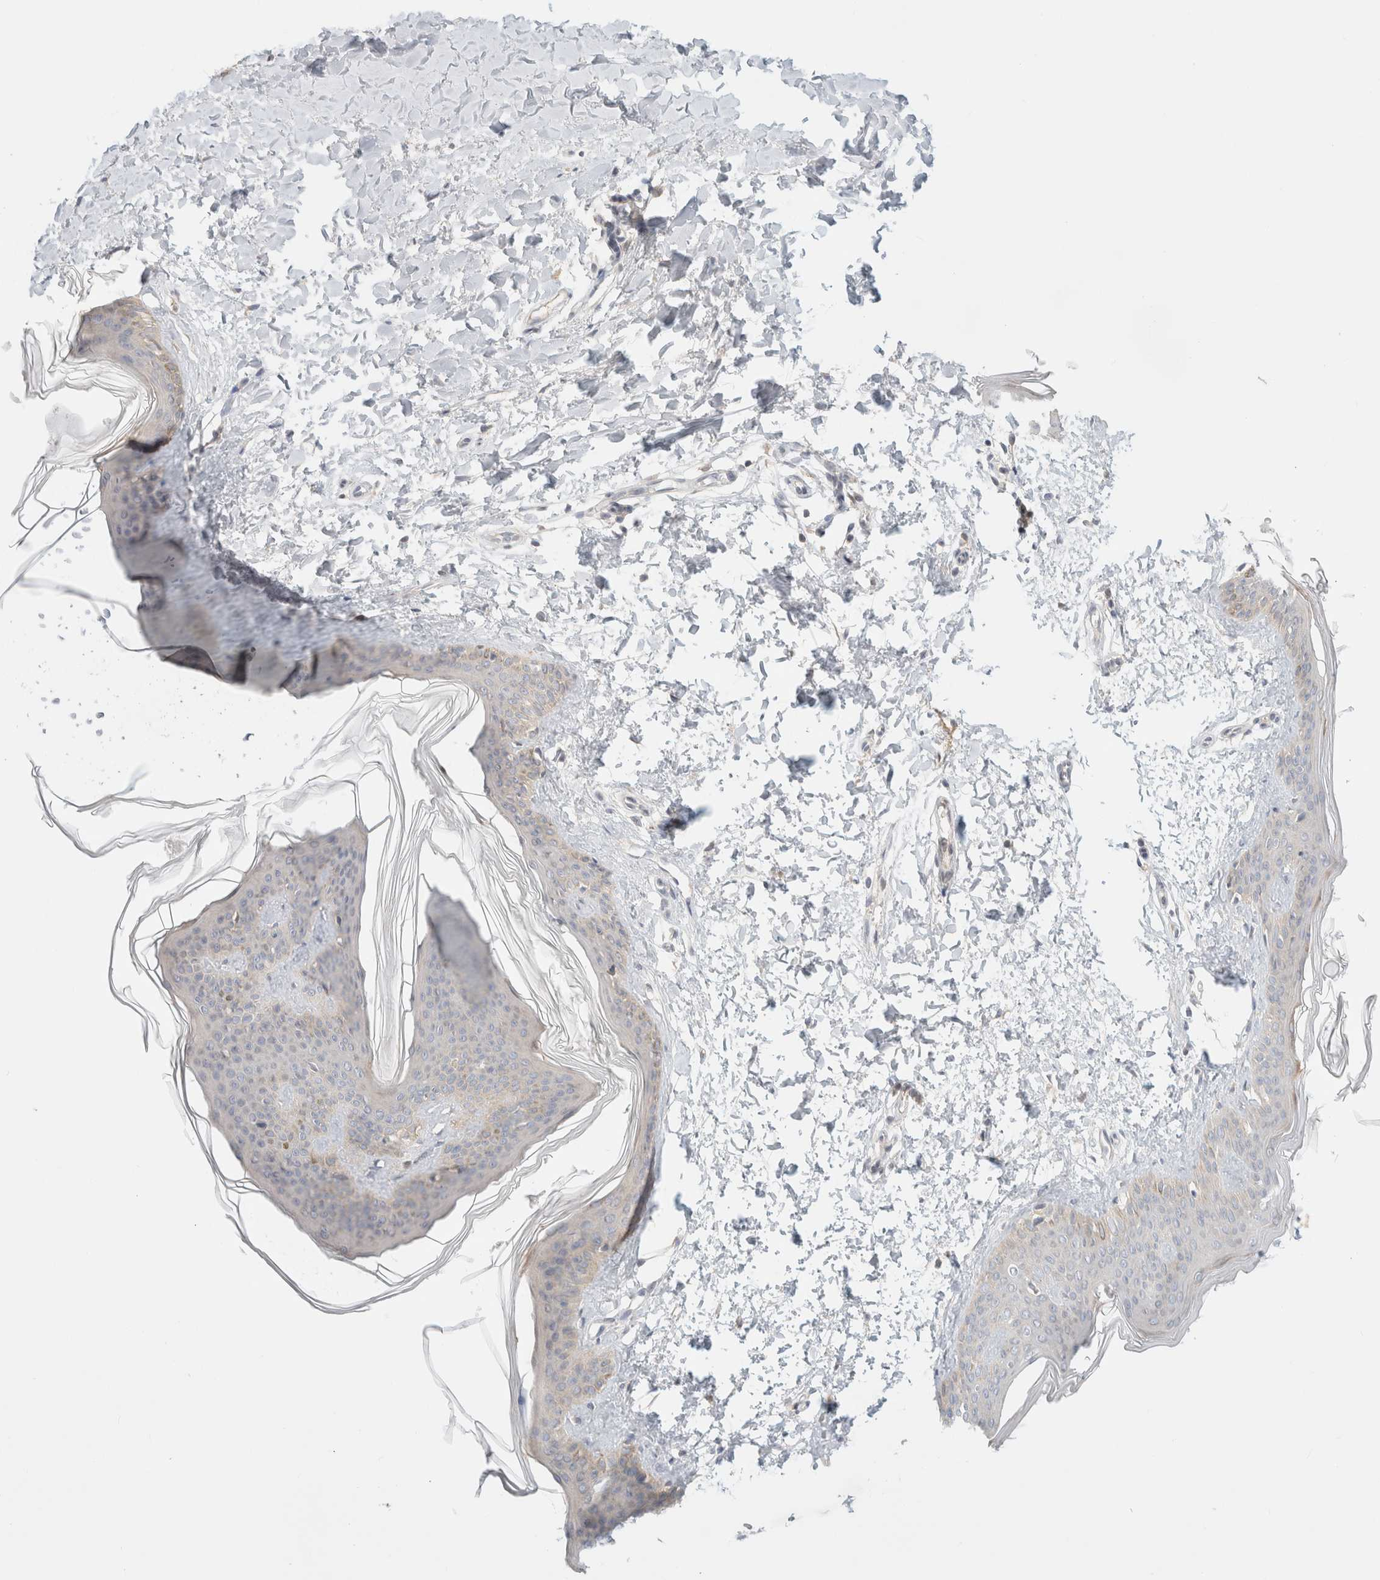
{"staining": {"intensity": "weak", "quantity": "25%-75%", "location": "cytoplasmic/membranous"}, "tissue": "skin", "cell_type": "Fibroblasts", "image_type": "normal", "snomed": [{"axis": "morphology", "description": "Normal tissue, NOS"}, {"axis": "topography", "description": "Skin"}], "caption": "Protein staining of benign skin demonstrates weak cytoplasmic/membranous positivity in approximately 25%-75% of fibroblasts.", "gene": "MARK3", "patient": {"sex": "female", "age": 17}}